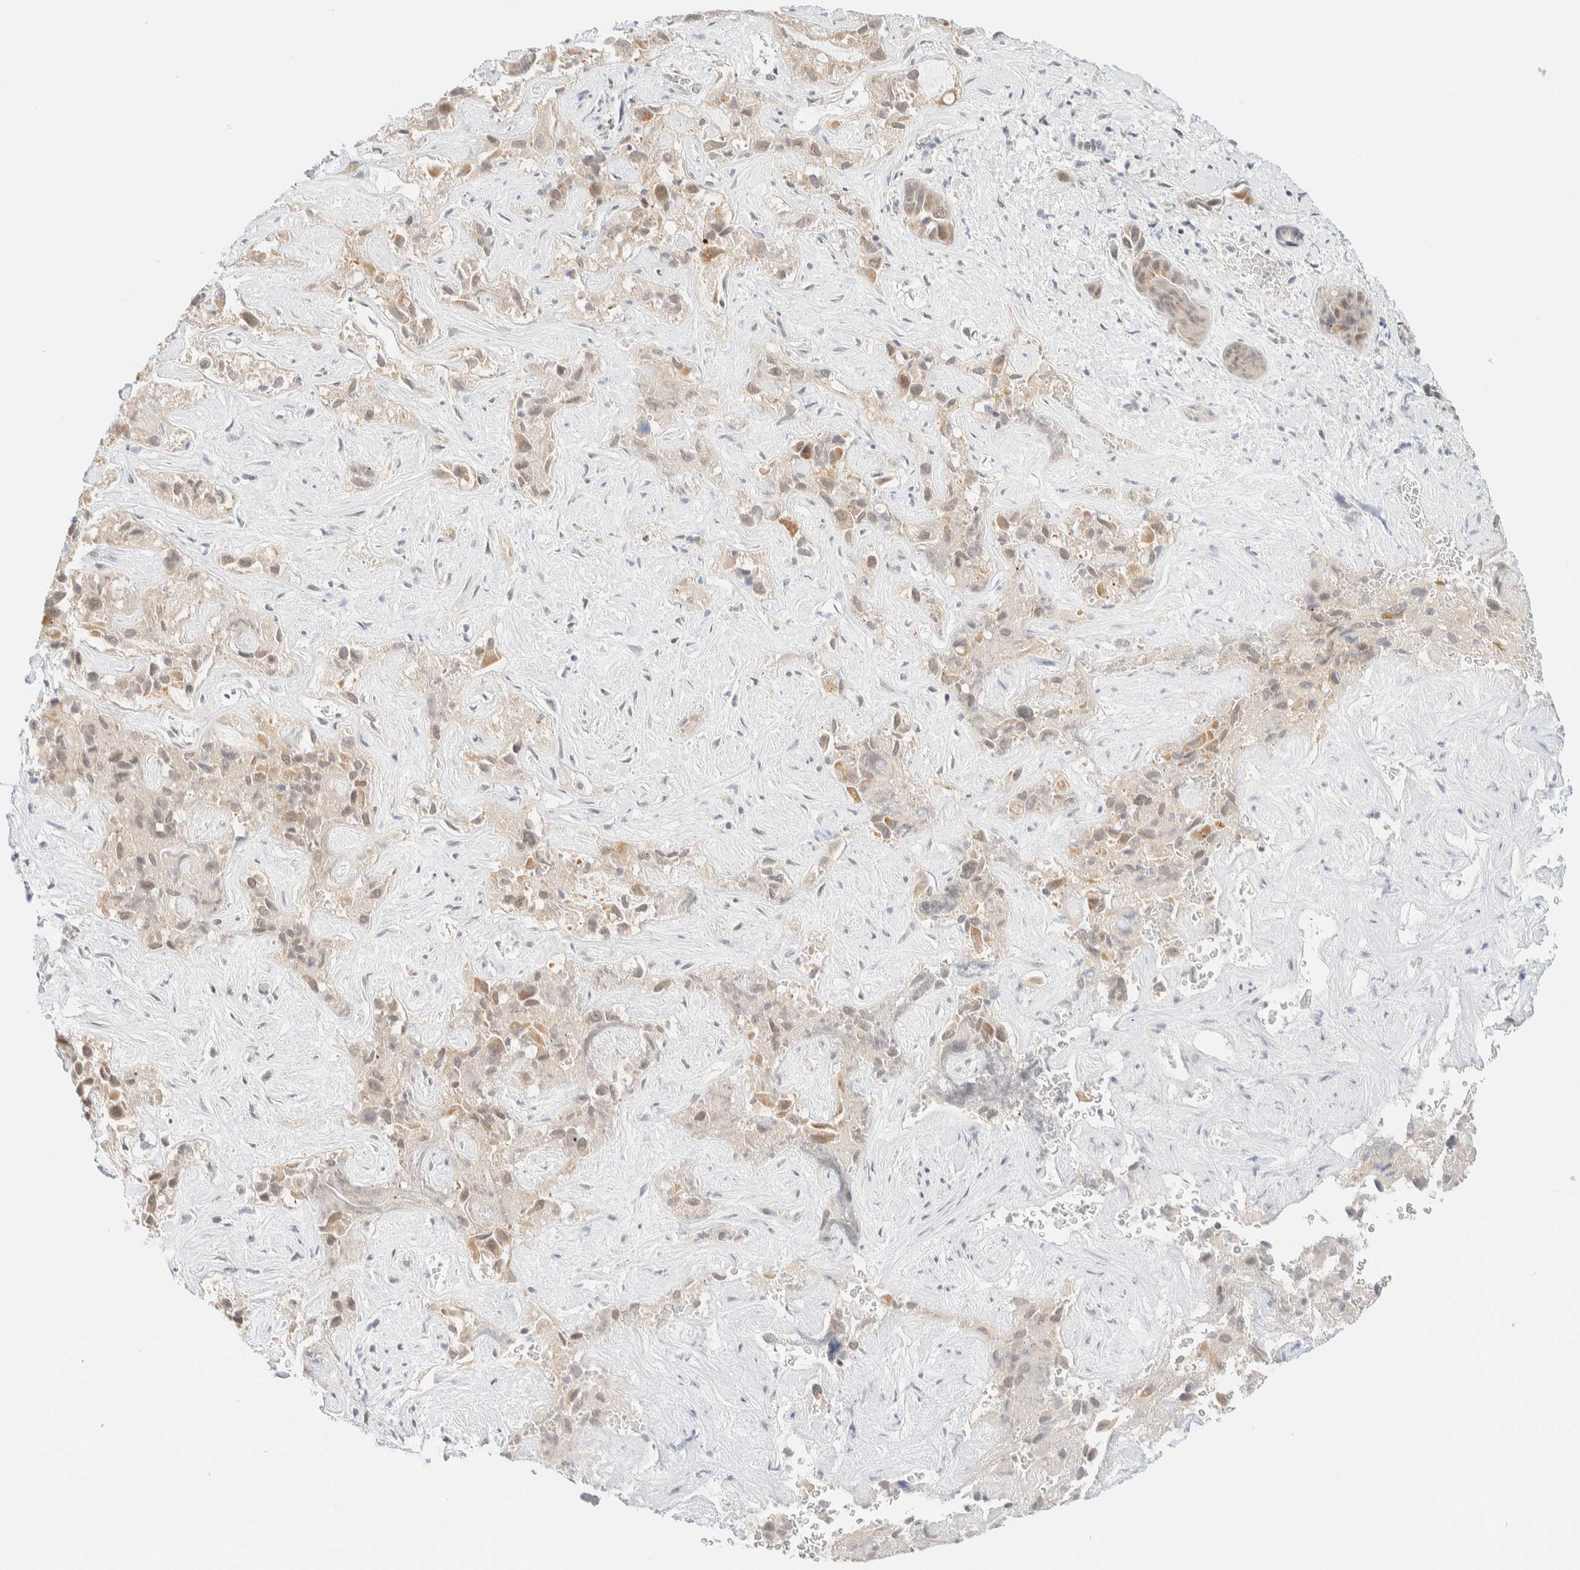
{"staining": {"intensity": "weak", "quantity": "<25%", "location": "cytoplasmic/membranous,nuclear"}, "tissue": "liver cancer", "cell_type": "Tumor cells", "image_type": "cancer", "snomed": [{"axis": "morphology", "description": "Cholangiocarcinoma"}, {"axis": "topography", "description": "Liver"}], "caption": "This is an immunohistochemistry (IHC) image of human liver cancer (cholangiocarcinoma). There is no staining in tumor cells.", "gene": "PYGO2", "patient": {"sex": "female", "age": 52}}